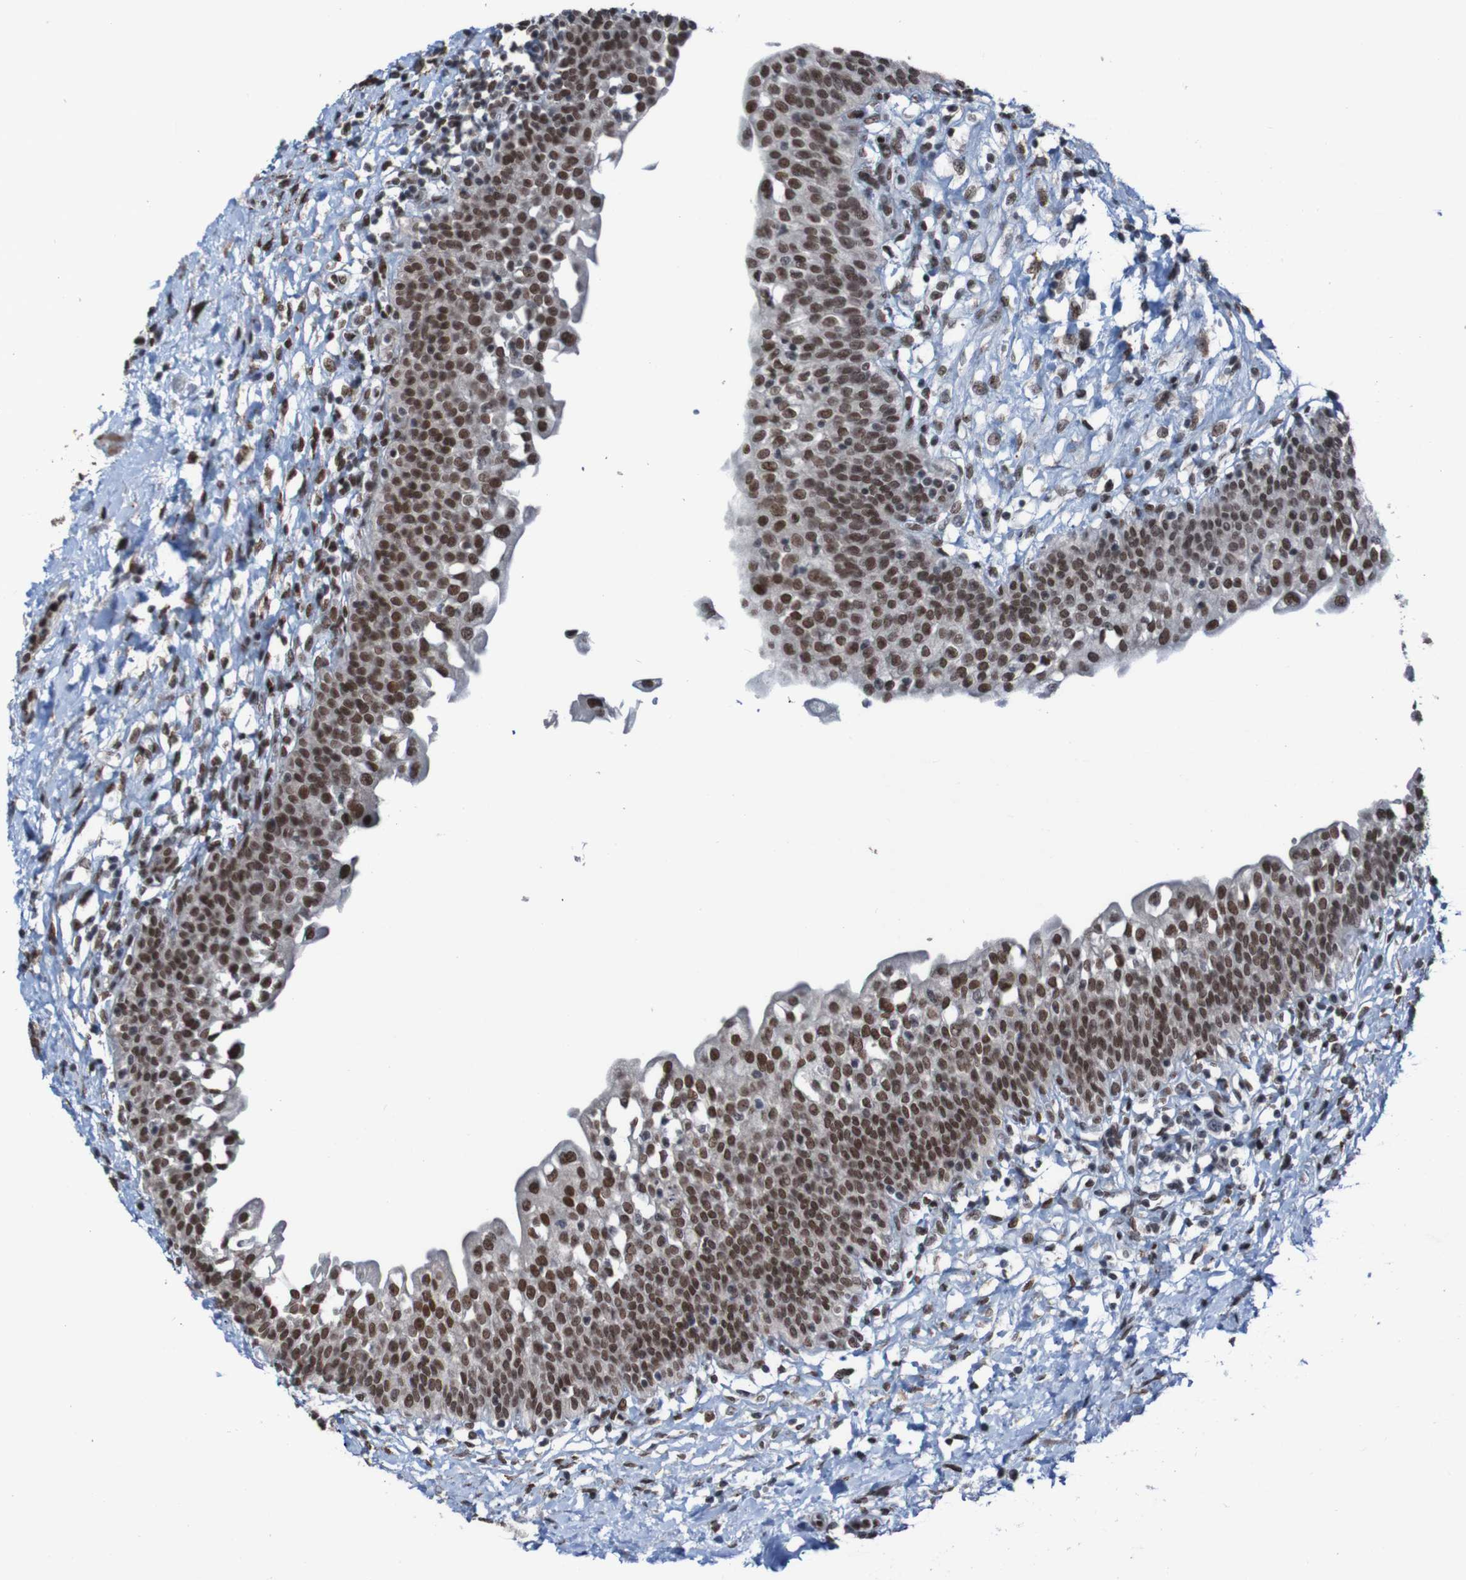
{"staining": {"intensity": "strong", "quantity": ">75%", "location": "cytoplasmic/membranous,nuclear"}, "tissue": "urinary bladder", "cell_type": "Urothelial cells", "image_type": "normal", "snomed": [{"axis": "morphology", "description": "Normal tissue, NOS"}, {"axis": "topography", "description": "Urinary bladder"}], "caption": "An IHC histopathology image of benign tissue is shown. Protein staining in brown labels strong cytoplasmic/membranous,nuclear positivity in urinary bladder within urothelial cells.", "gene": "PHF2", "patient": {"sex": "male", "age": 55}}